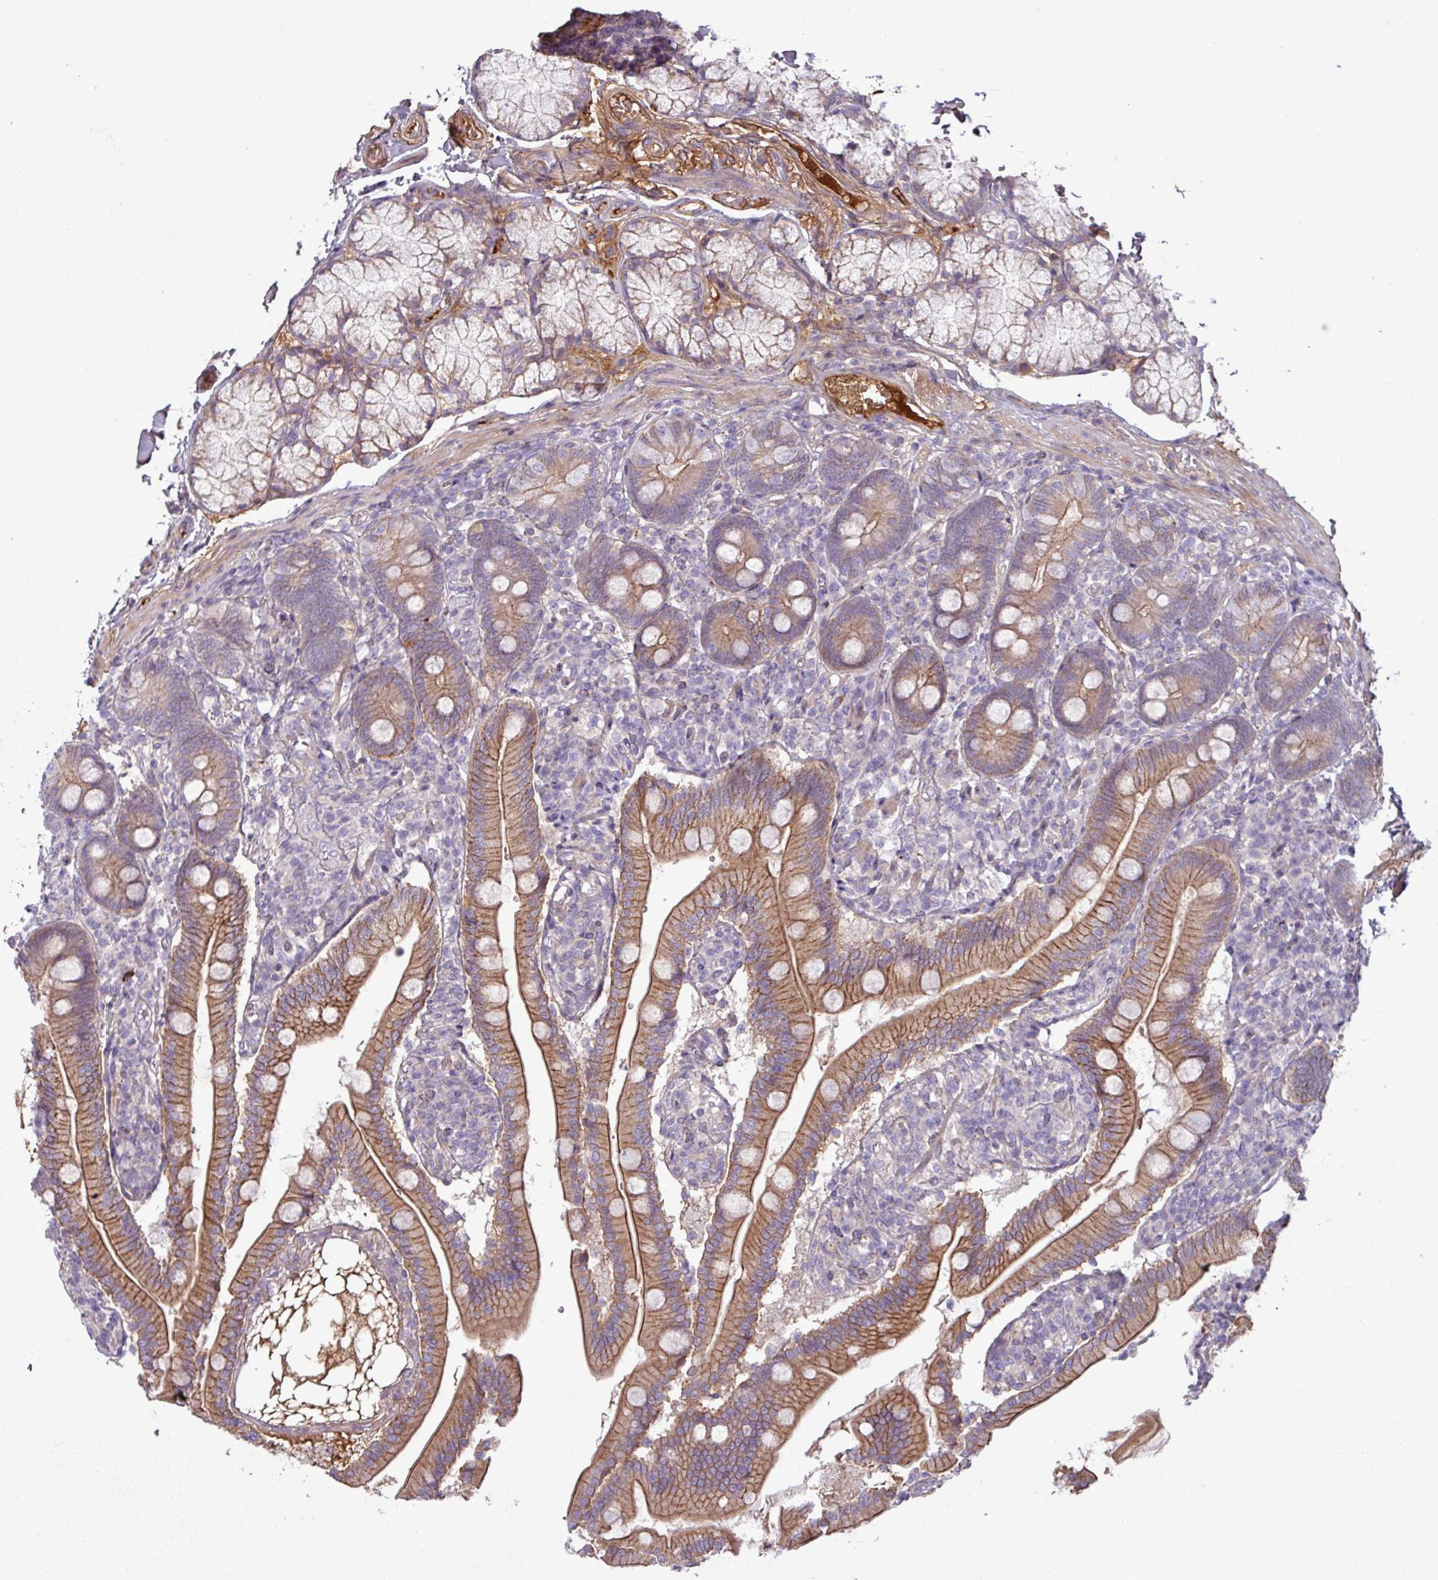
{"staining": {"intensity": "strong", "quantity": "25%-75%", "location": "cytoplasmic/membranous"}, "tissue": "duodenum", "cell_type": "Glandular cells", "image_type": "normal", "snomed": [{"axis": "morphology", "description": "Normal tissue, NOS"}, {"axis": "topography", "description": "Duodenum"}], "caption": "DAB immunohistochemical staining of normal duodenum demonstrates strong cytoplasmic/membranous protein expression in about 25%-75% of glandular cells. Immunohistochemistry (ihc) stains the protein of interest in brown and the nuclei are stained blue.", "gene": "C4A", "patient": {"sex": "female", "age": 67}}